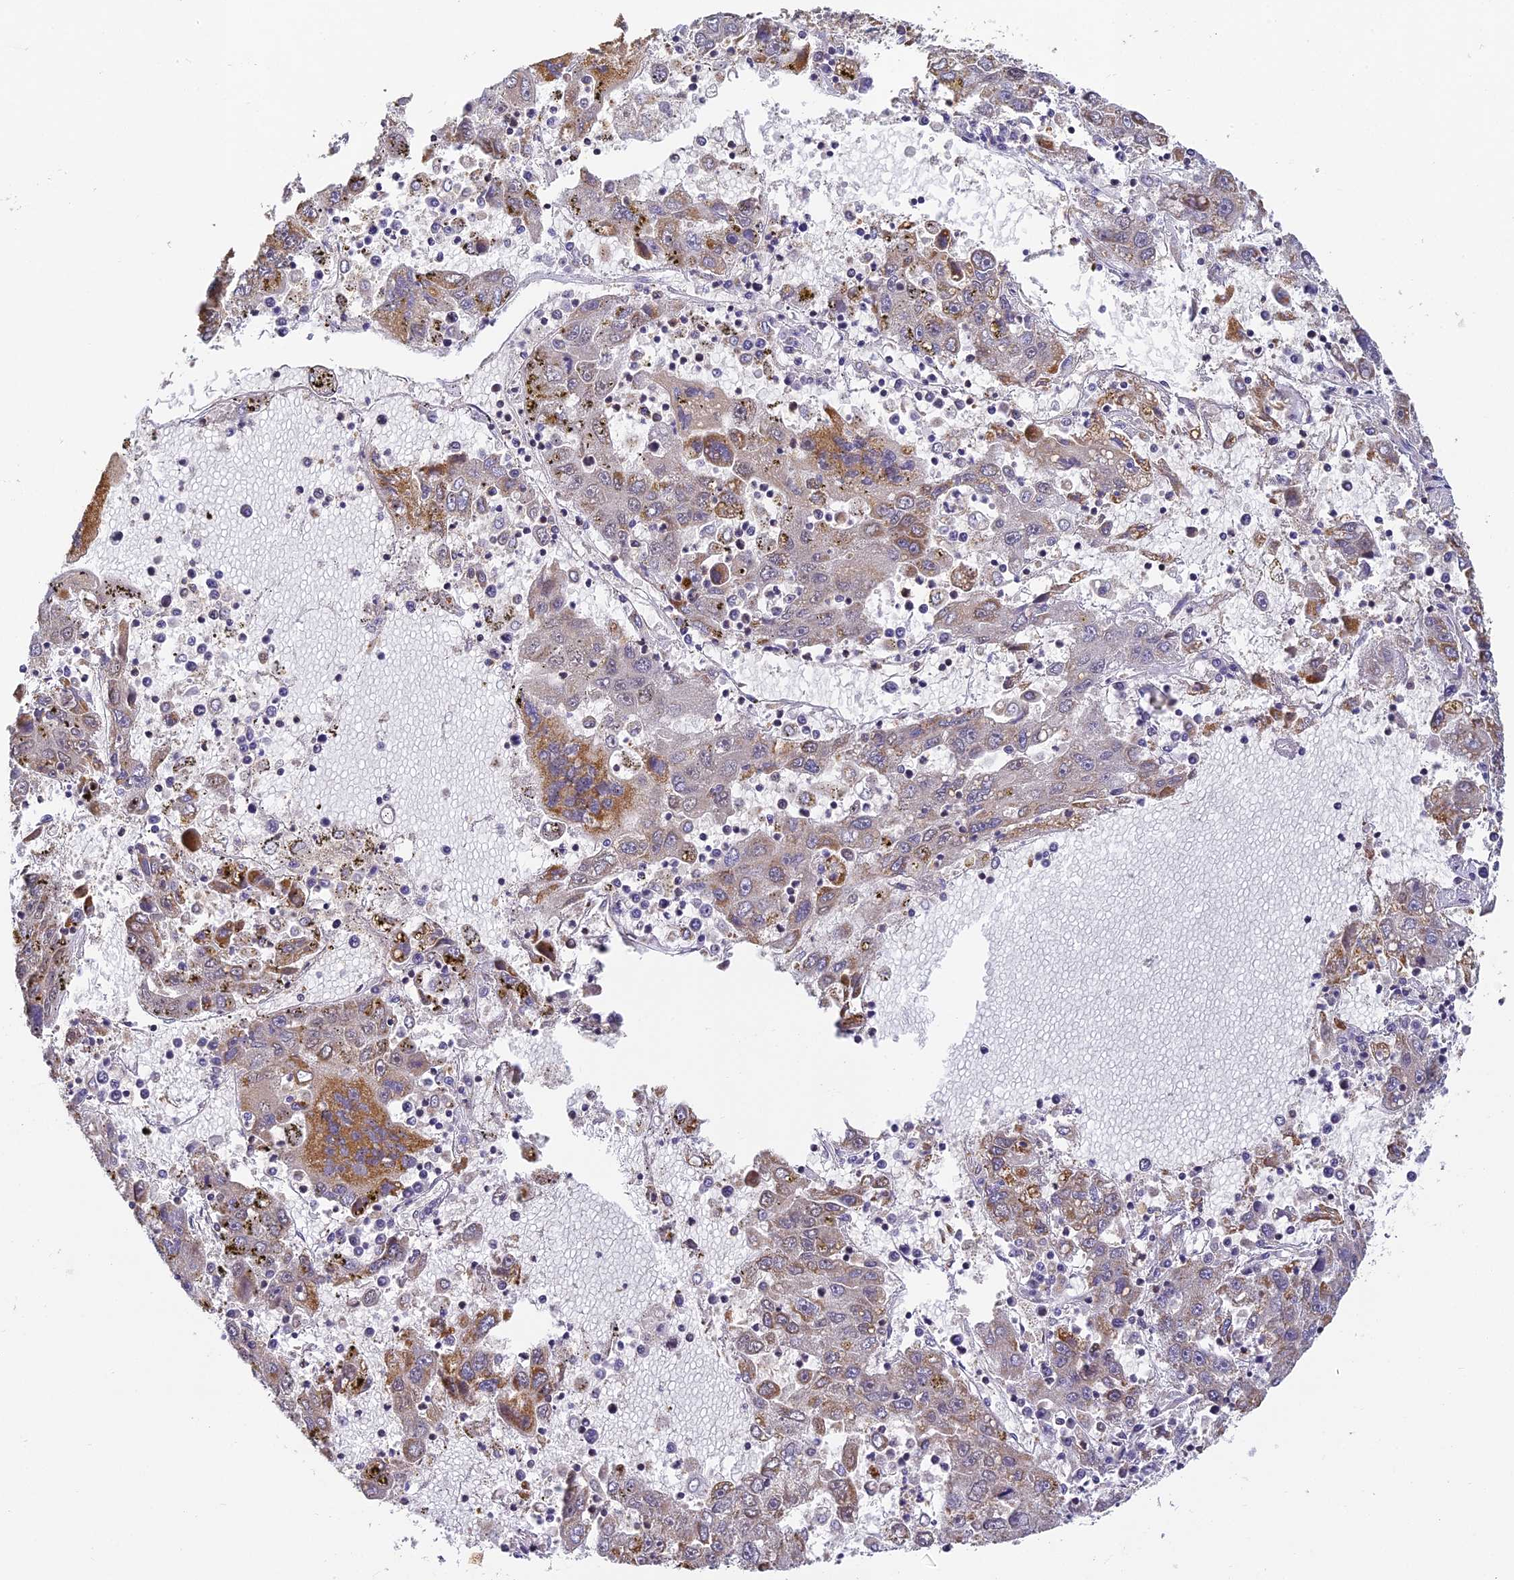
{"staining": {"intensity": "moderate", "quantity": "25%-75%", "location": "cytoplasmic/membranous"}, "tissue": "liver cancer", "cell_type": "Tumor cells", "image_type": "cancer", "snomed": [{"axis": "morphology", "description": "Carcinoma, Hepatocellular, NOS"}, {"axis": "topography", "description": "Liver"}], "caption": "Protein expression analysis of liver hepatocellular carcinoma displays moderate cytoplasmic/membranous expression in about 25%-75% of tumor cells.", "gene": "ZNF443", "patient": {"sex": "male", "age": 49}}